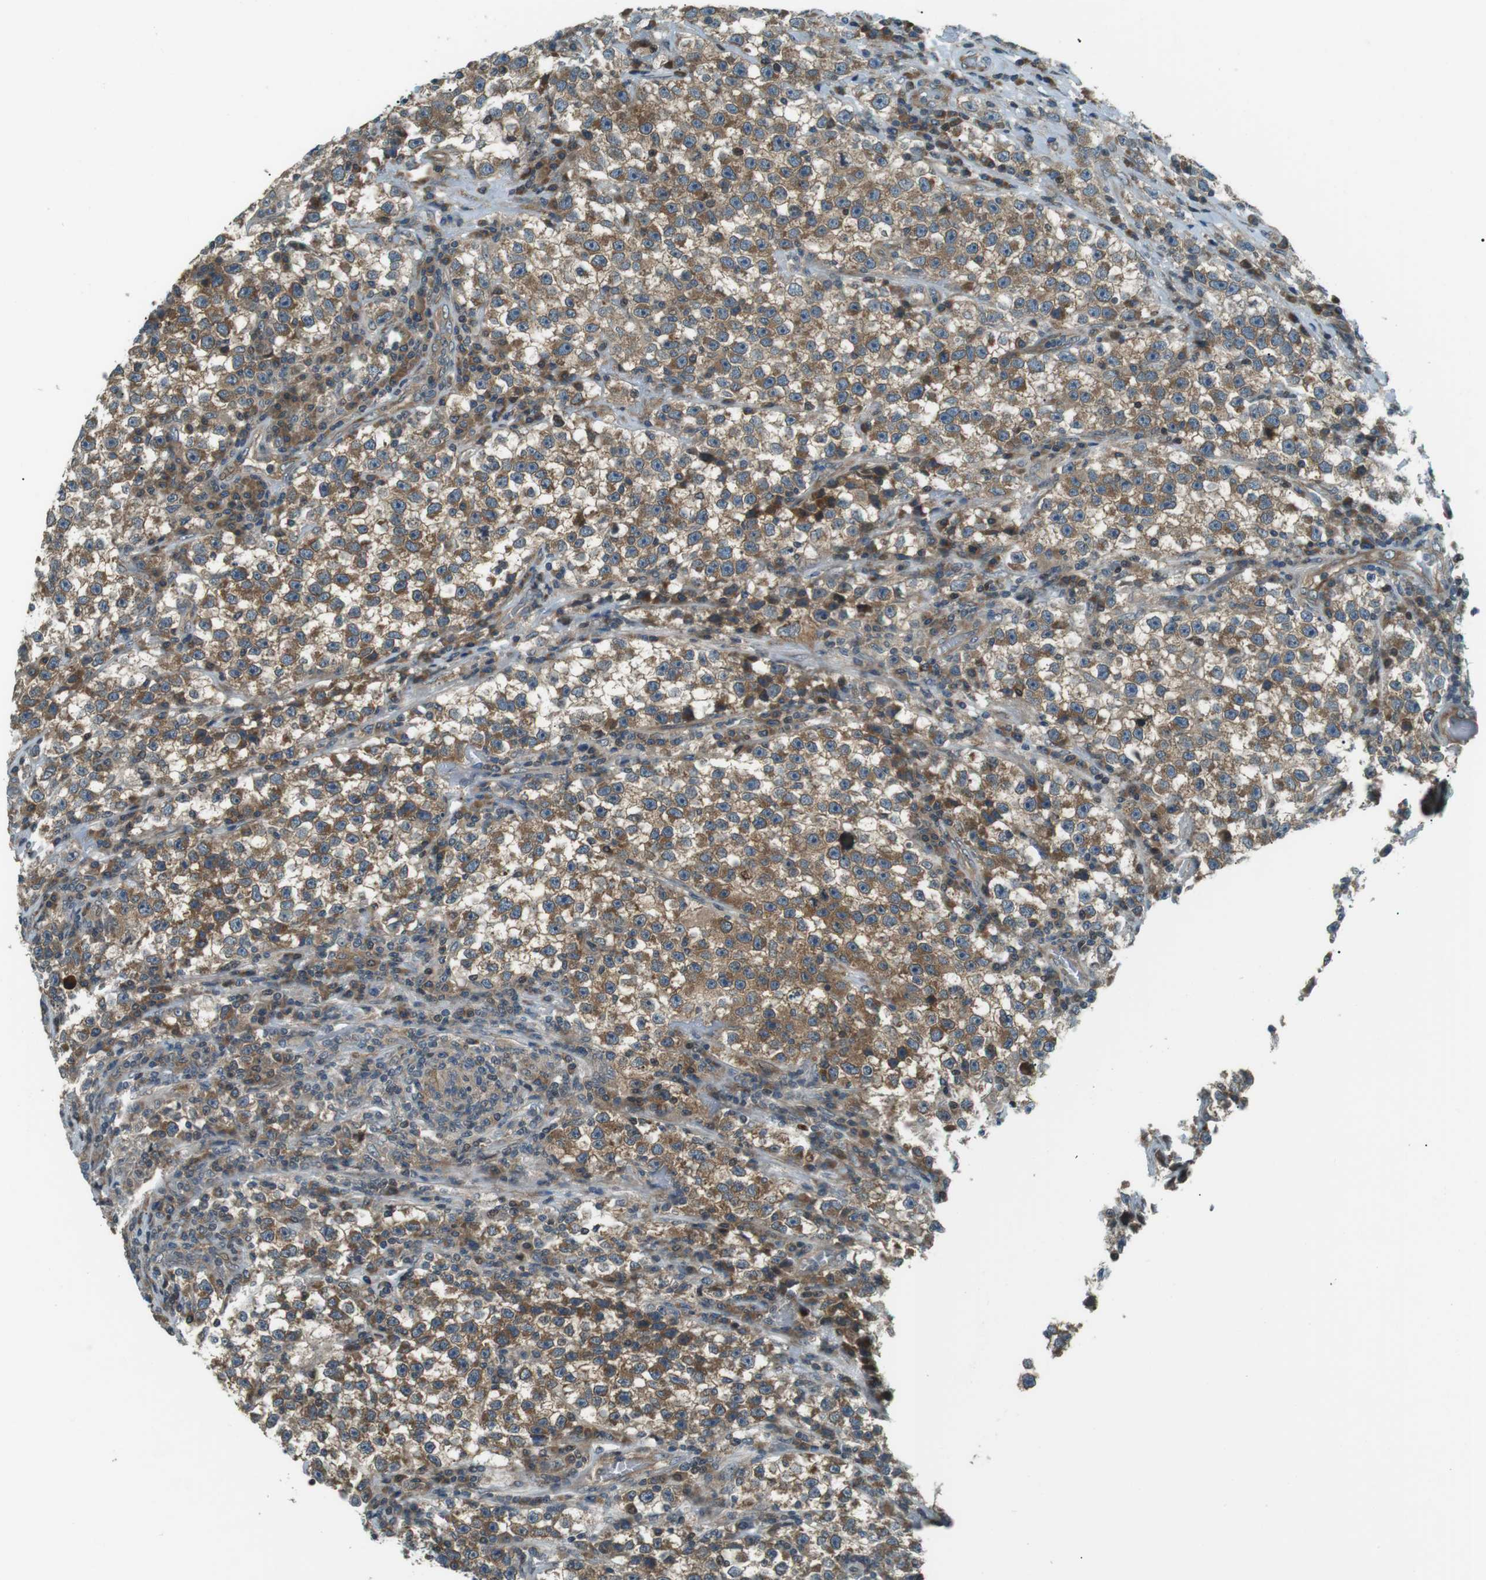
{"staining": {"intensity": "moderate", "quantity": ">75%", "location": "cytoplasmic/membranous"}, "tissue": "testis cancer", "cell_type": "Tumor cells", "image_type": "cancer", "snomed": [{"axis": "morphology", "description": "Seminoma, NOS"}, {"axis": "topography", "description": "Testis"}], "caption": "Moderate cytoplasmic/membranous positivity is identified in about >75% of tumor cells in testis cancer (seminoma).", "gene": "TMEM74", "patient": {"sex": "male", "age": 22}}